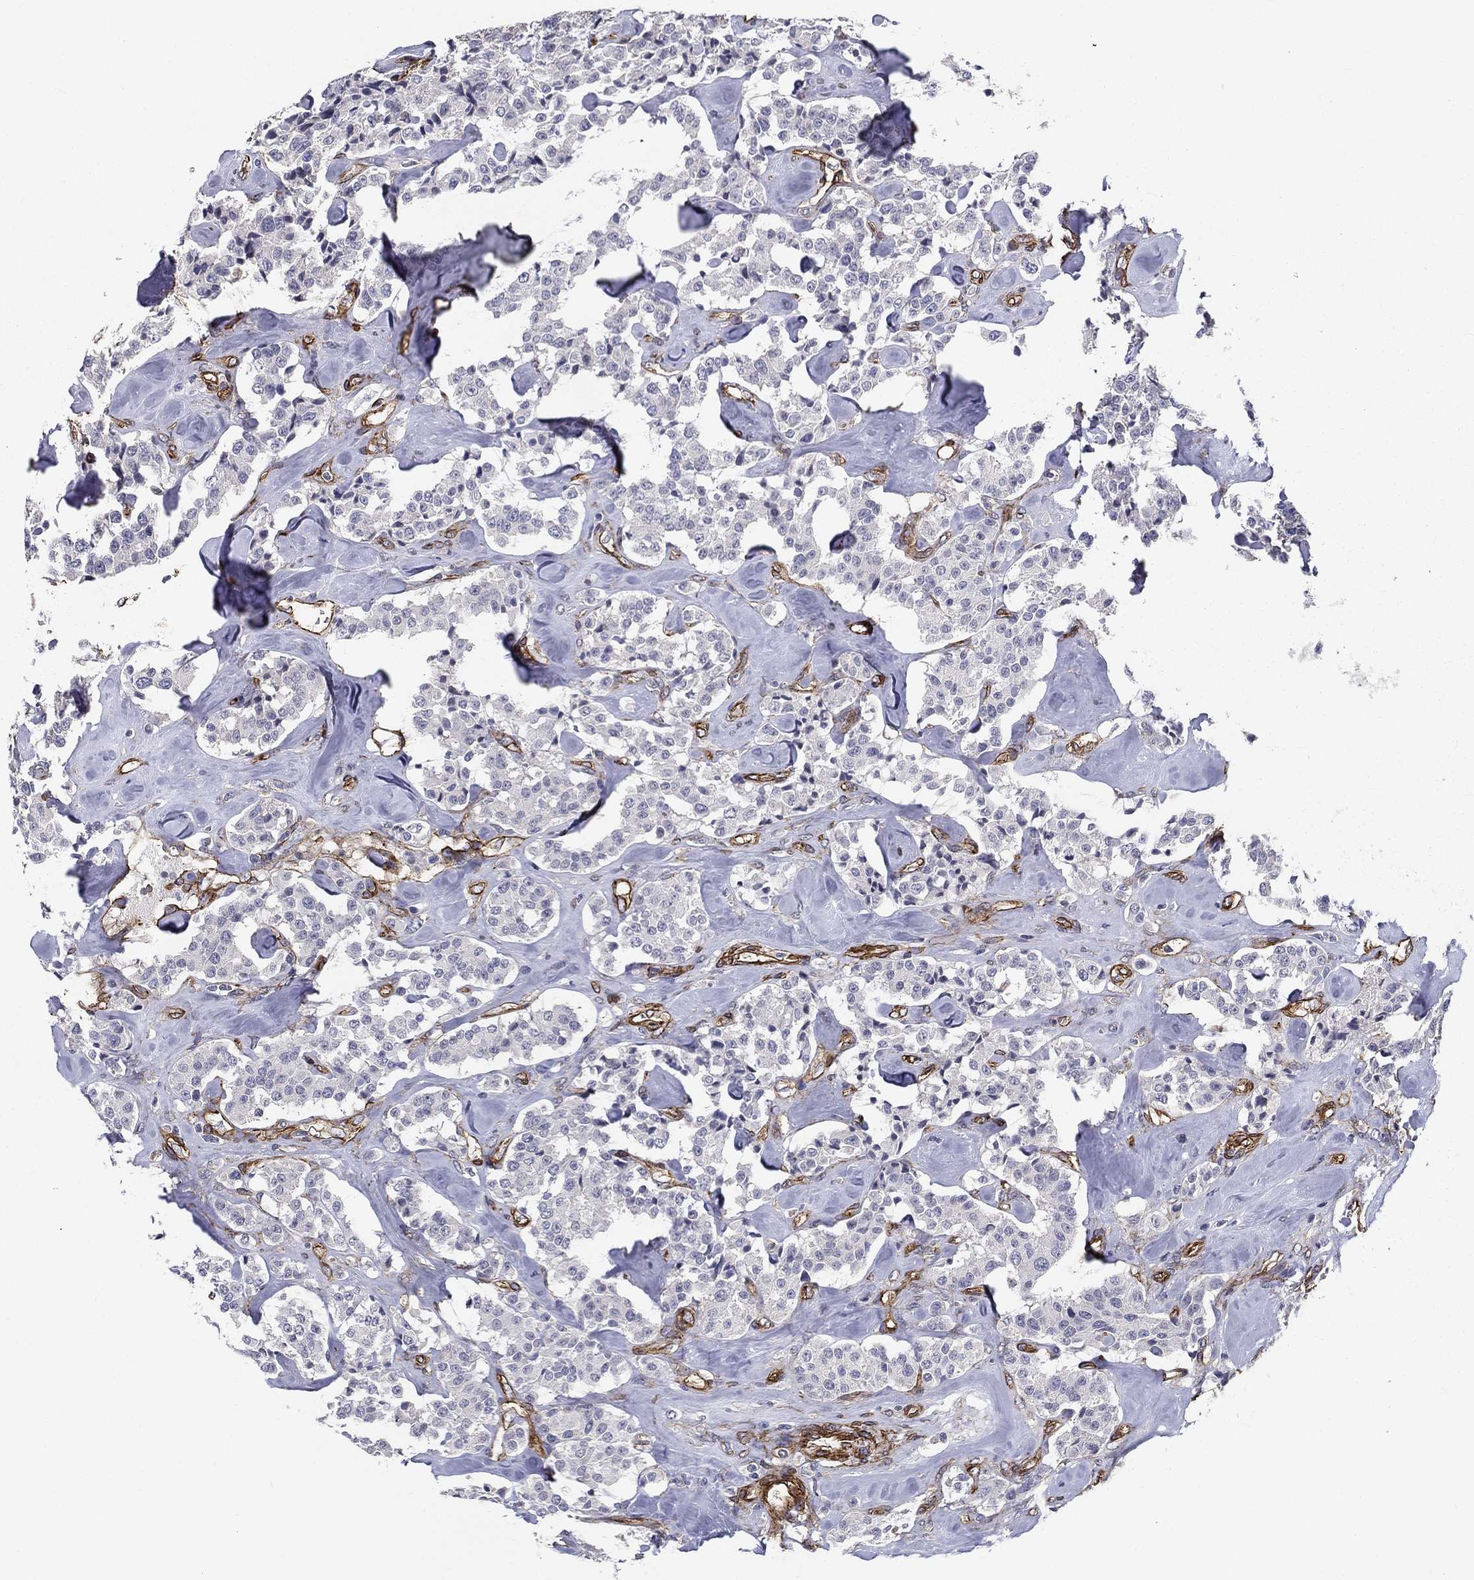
{"staining": {"intensity": "negative", "quantity": "none", "location": "none"}, "tissue": "carcinoid", "cell_type": "Tumor cells", "image_type": "cancer", "snomed": [{"axis": "morphology", "description": "Carcinoid, malignant, NOS"}, {"axis": "topography", "description": "Pancreas"}], "caption": "Immunohistochemical staining of carcinoid exhibits no significant staining in tumor cells.", "gene": "SYNC", "patient": {"sex": "male", "age": 41}}